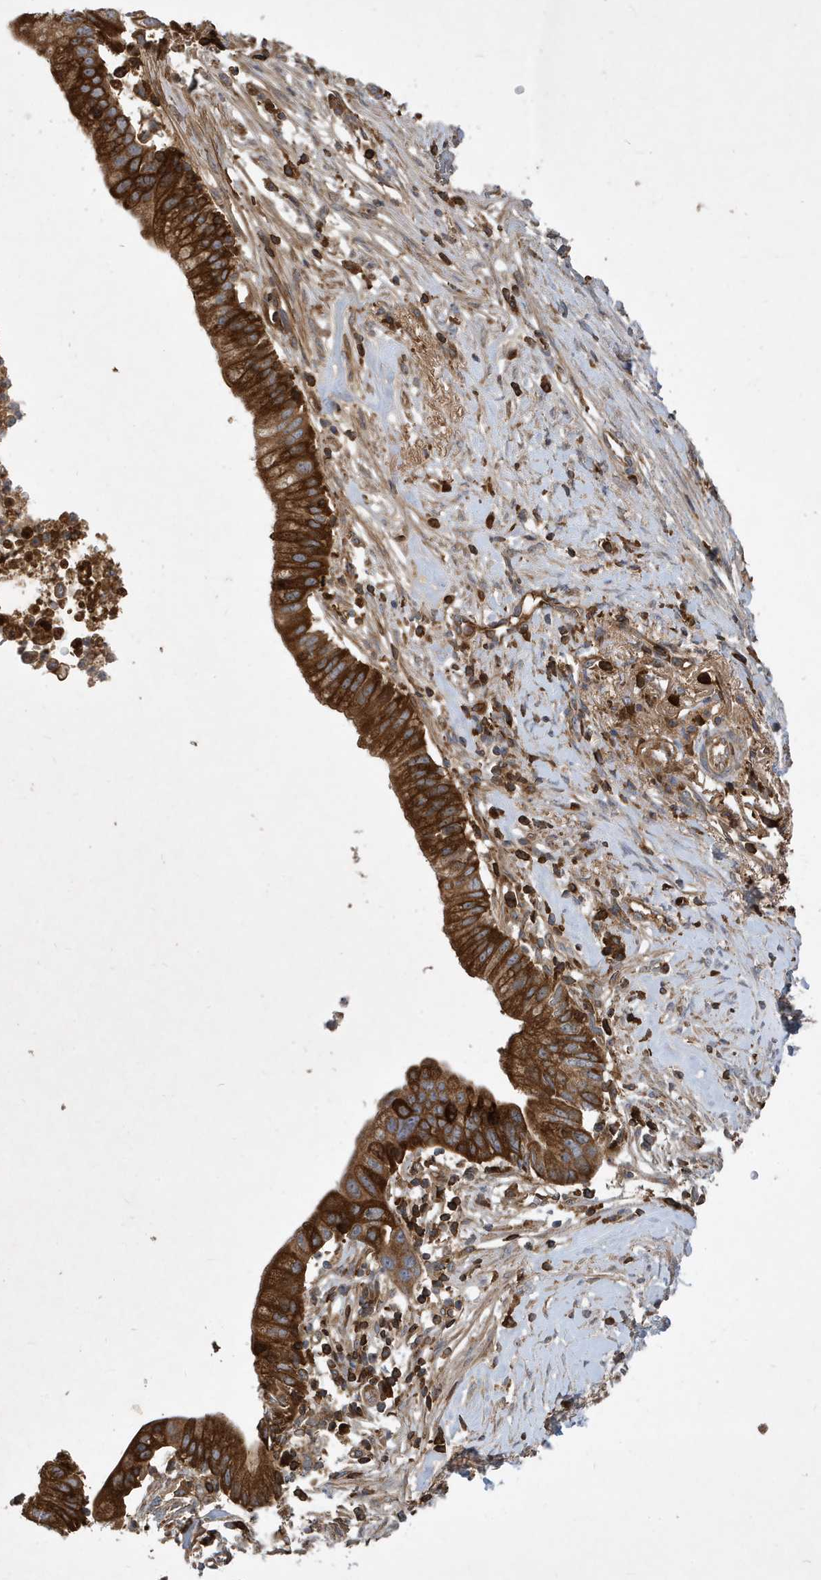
{"staining": {"intensity": "strong", "quantity": ">75%", "location": "cytoplasmic/membranous"}, "tissue": "pancreatic cancer", "cell_type": "Tumor cells", "image_type": "cancer", "snomed": [{"axis": "morphology", "description": "Adenocarcinoma, NOS"}, {"axis": "topography", "description": "Pancreas"}], "caption": "Protein staining displays strong cytoplasmic/membranous staining in about >75% of tumor cells in pancreatic cancer (adenocarcinoma). The staining was performed using DAB (3,3'-diaminobenzidine) to visualize the protein expression in brown, while the nuclei were stained in blue with hematoxylin (Magnification: 20x).", "gene": "STK19", "patient": {"sex": "male", "age": 68}}